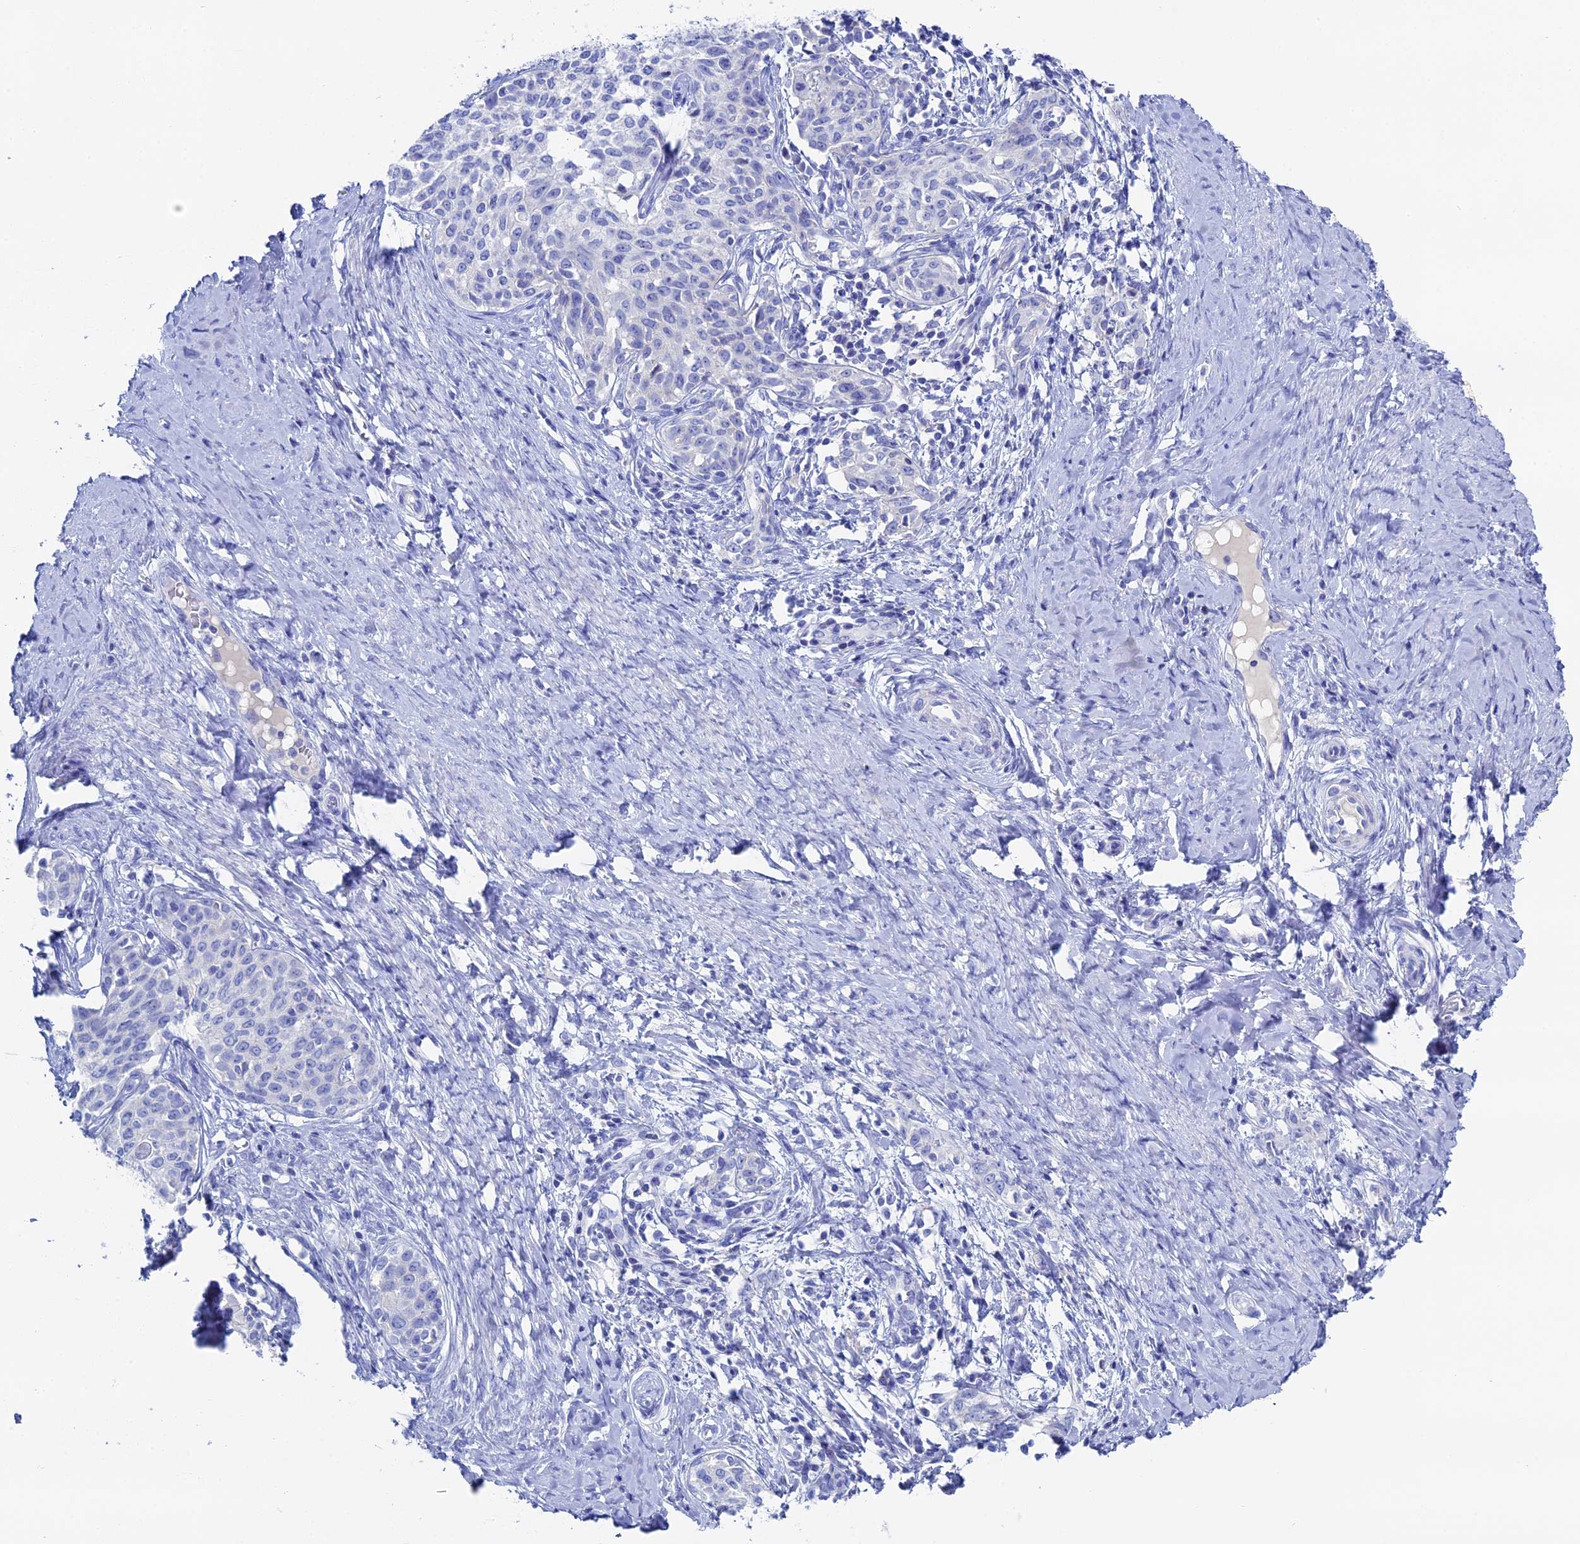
{"staining": {"intensity": "negative", "quantity": "none", "location": "none"}, "tissue": "cervical cancer", "cell_type": "Tumor cells", "image_type": "cancer", "snomed": [{"axis": "morphology", "description": "Squamous cell carcinoma, NOS"}, {"axis": "morphology", "description": "Adenocarcinoma, NOS"}, {"axis": "topography", "description": "Cervix"}], "caption": "Tumor cells are negative for brown protein staining in cervical squamous cell carcinoma.", "gene": "UNC119", "patient": {"sex": "female", "age": 52}}